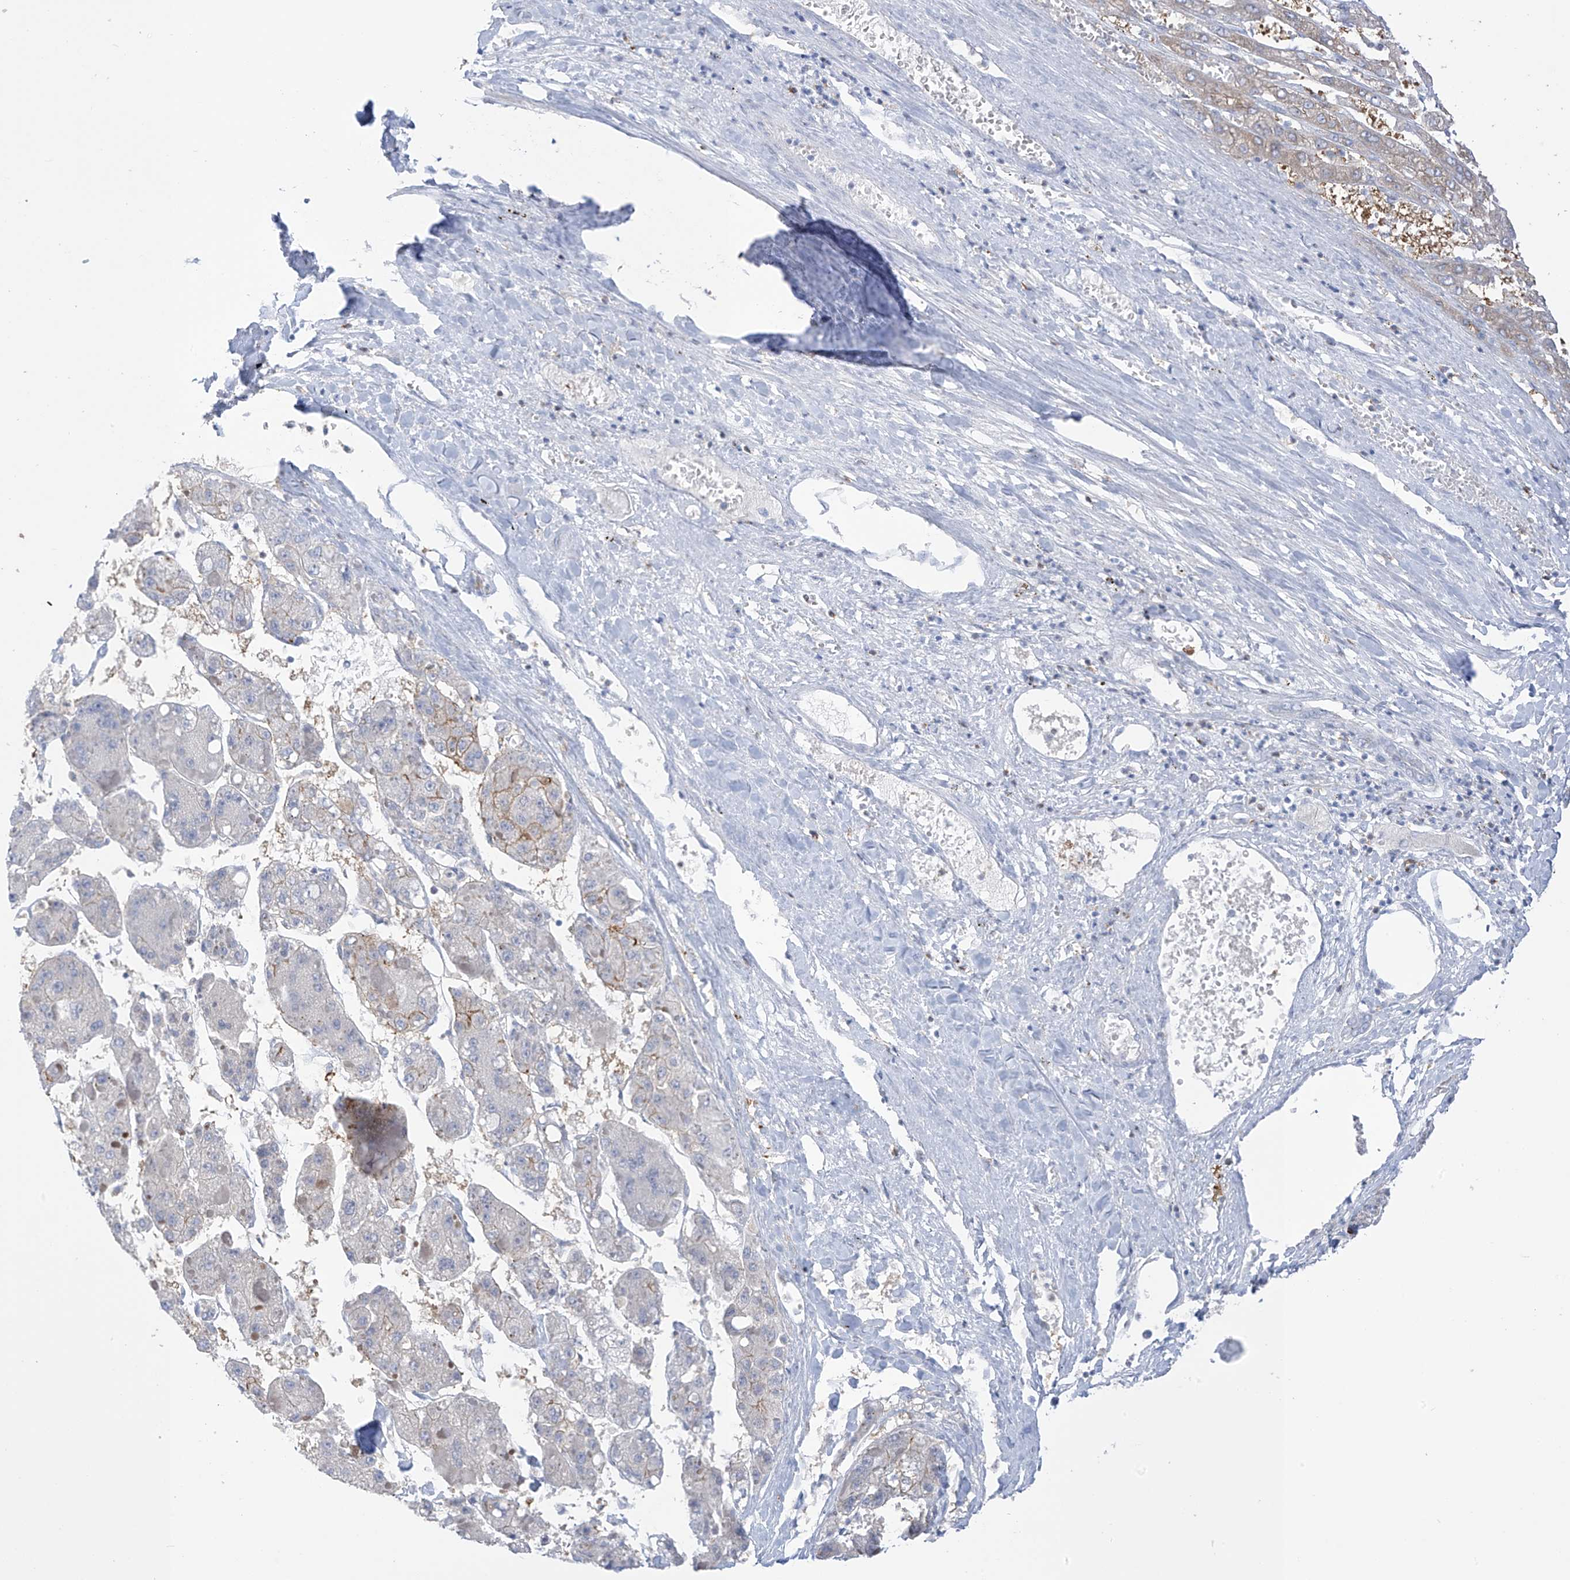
{"staining": {"intensity": "weak", "quantity": "<25%", "location": "cytoplasmic/membranous"}, "tissue": "liver cancer", "cell_type": "Tumor cells", "image_type": "cancer", "snomed": [{"axis": "morphology", "description": "Carcinoma, Hepatocellular, NOS"}, {"axis": "topography", "description": "Liver"}], "caption": "DAB (3,3'-diaminobenzidine) immunohistochemical staining of human liver cancer (hepatocellular carcinoma) exhibits no significant expression in tumor cells.", "gene": "TRMT2B", "patient": {"sex": "female", "age": 73}}